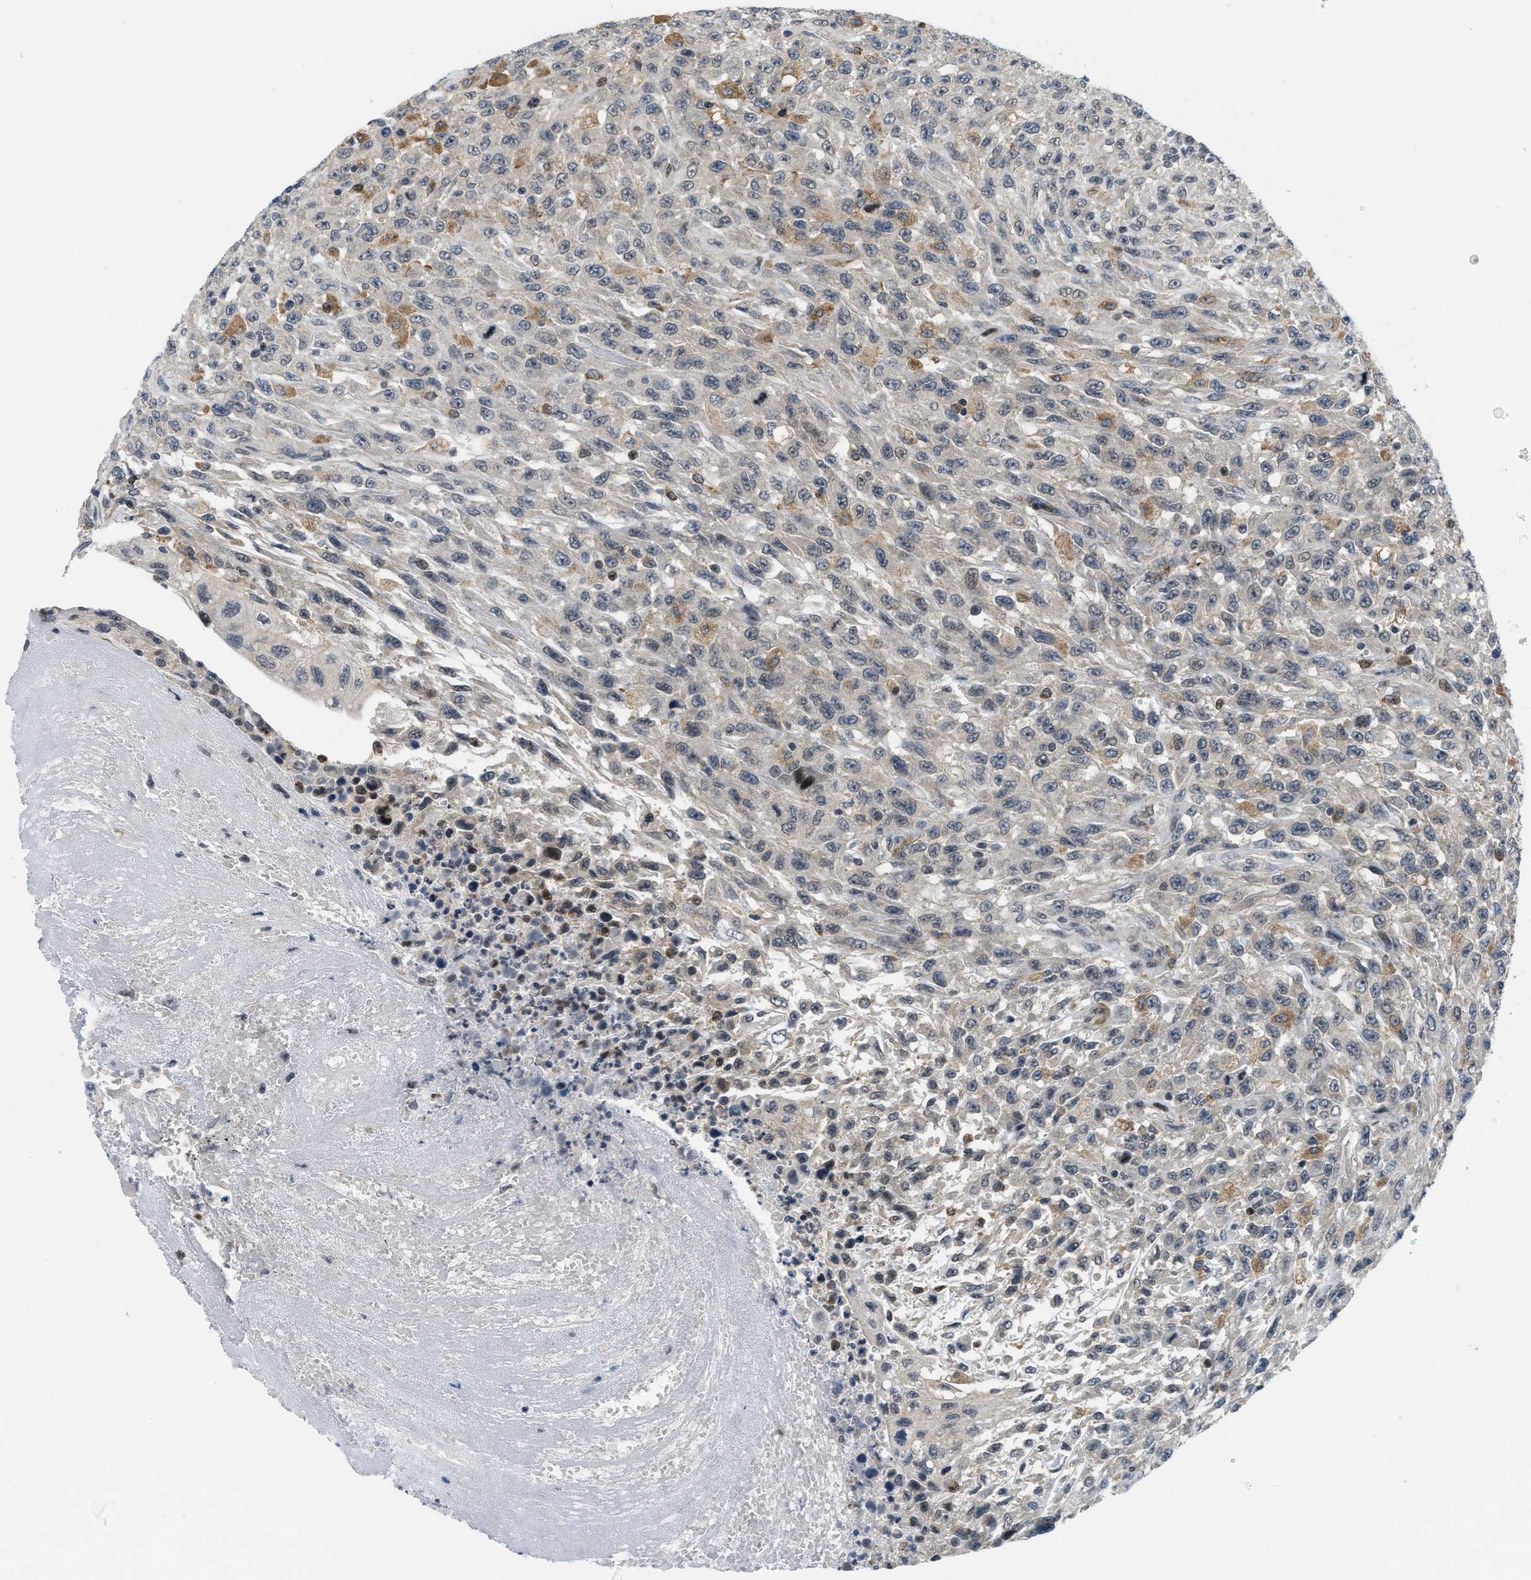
{"staining": {"intensity": "weak", "quantity": "<25%", "location": "cytoplasmic/membranous,nuclear"}, "tissue": "urothelial cancer", "cell_type": "Tumor cells", "image_type": "cancer", "snomed": [{"axis": "morphology", "description": "Urothelial carcinoma, High grade"}, {"axis": "topography", "description": "Urinary bladder"}], "caption": "A micrograph of human urothelial cancer is negative for staining in tumor cells.", "gene": "ING1", "patient": {"sex": "male", "age": 66}}